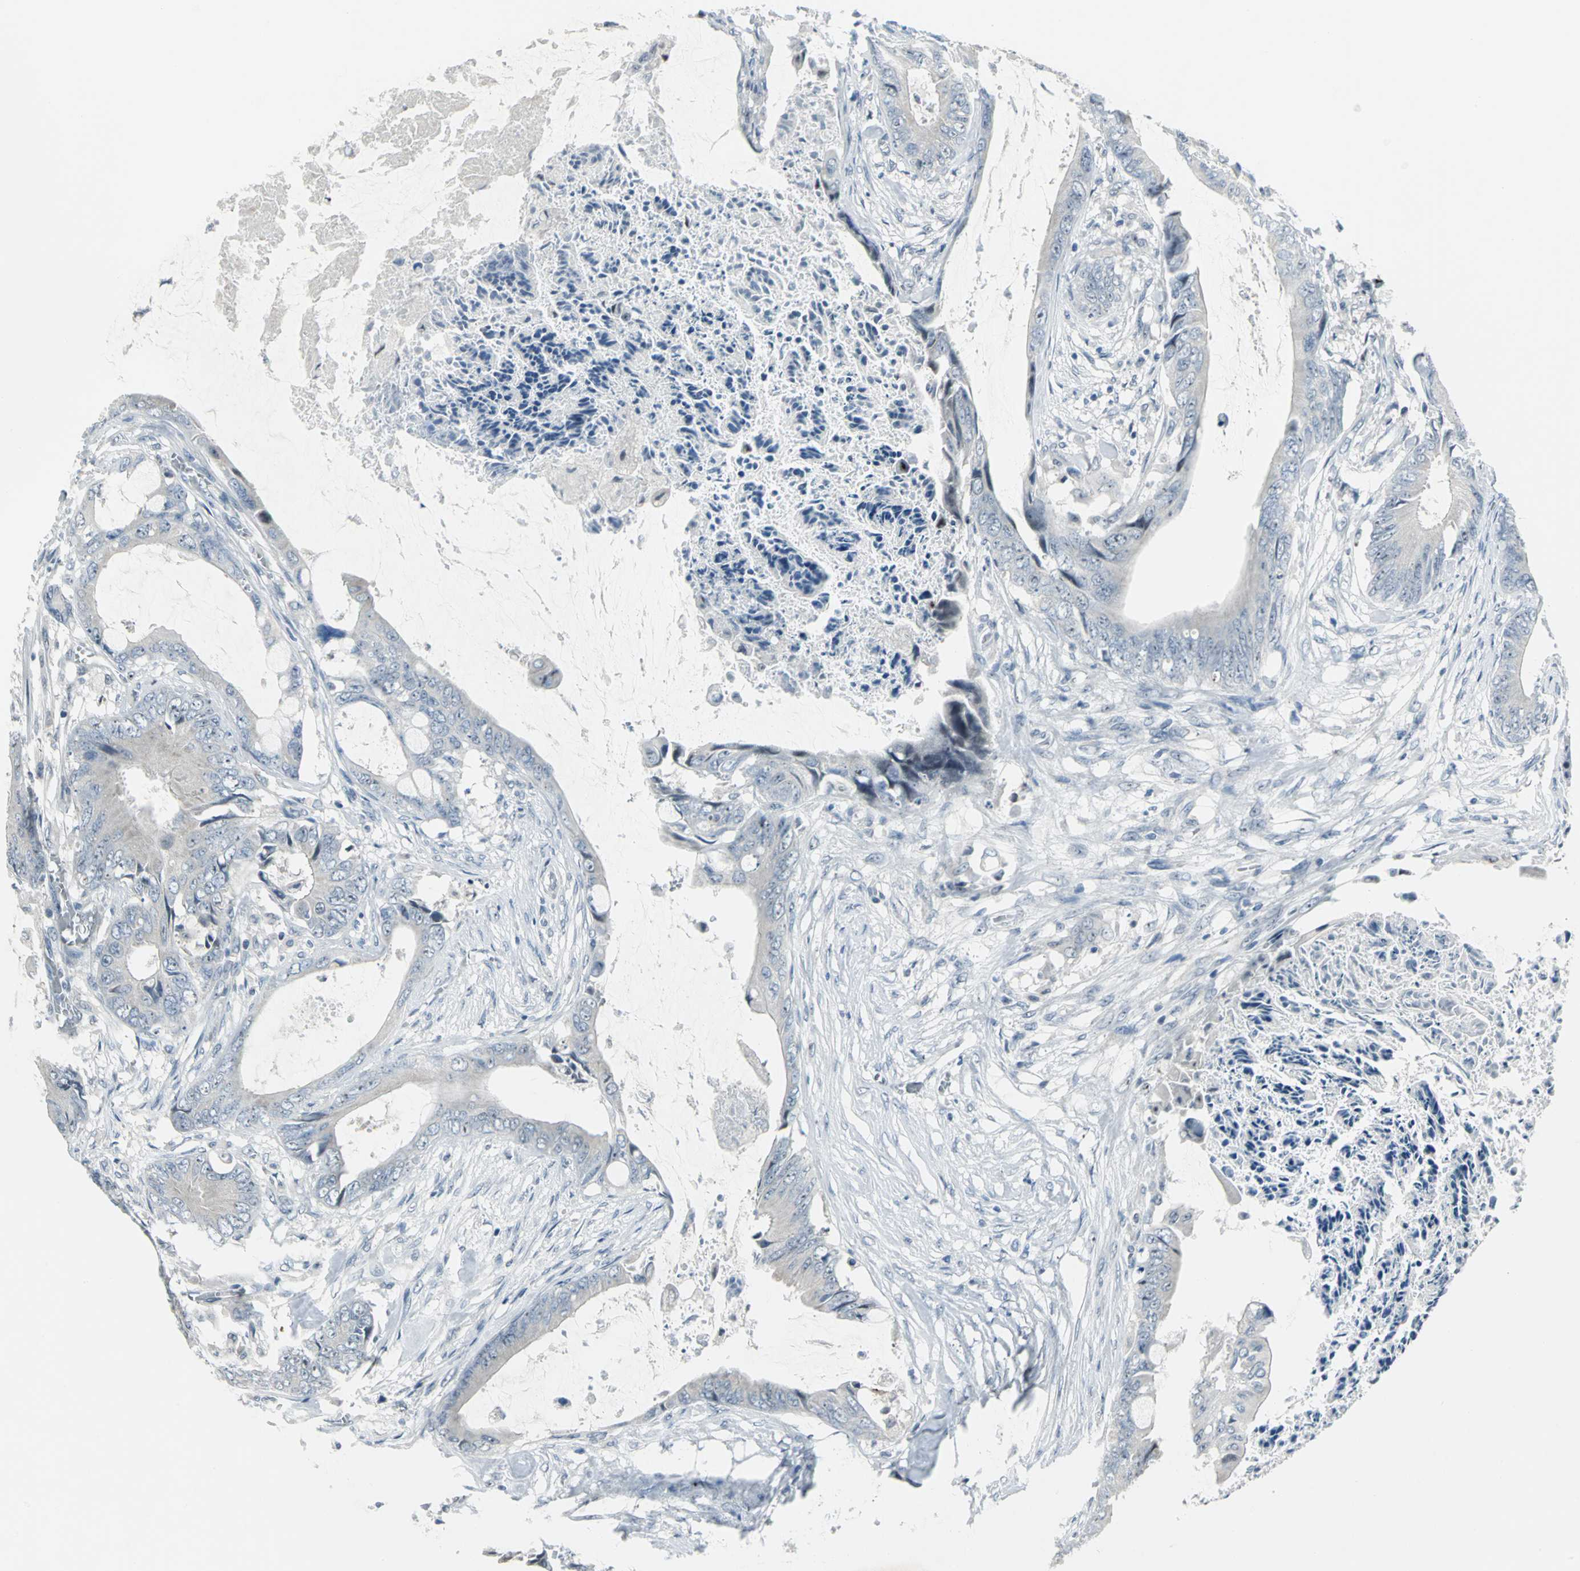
{"staining": {"intensity": "moderate", "quantity": "25%-75%", "location": "nuclear"}, "tissue": "colorectal cancer", "cell_type": "Tumor cells", "image_type": "cancer", "snomed": [{"axis": "morphology", "description": "Normal tissue, NOS"}, {"axis": "morphology", "description": "Adenocarcinoma, NOS"}, {"axis": "topography", "description": "Rectum"}, {"axis": "topography", "description": "Peripheral nerve tissue"}], "caption": "The histopathology image demonstrates a brown stain indicating the presence of a protein in the nuclear of tumor cells in adenocarcinoma (colorectal).", "gene": "MYBBP1A", "patient": {"sex": "female", "age": 77}}